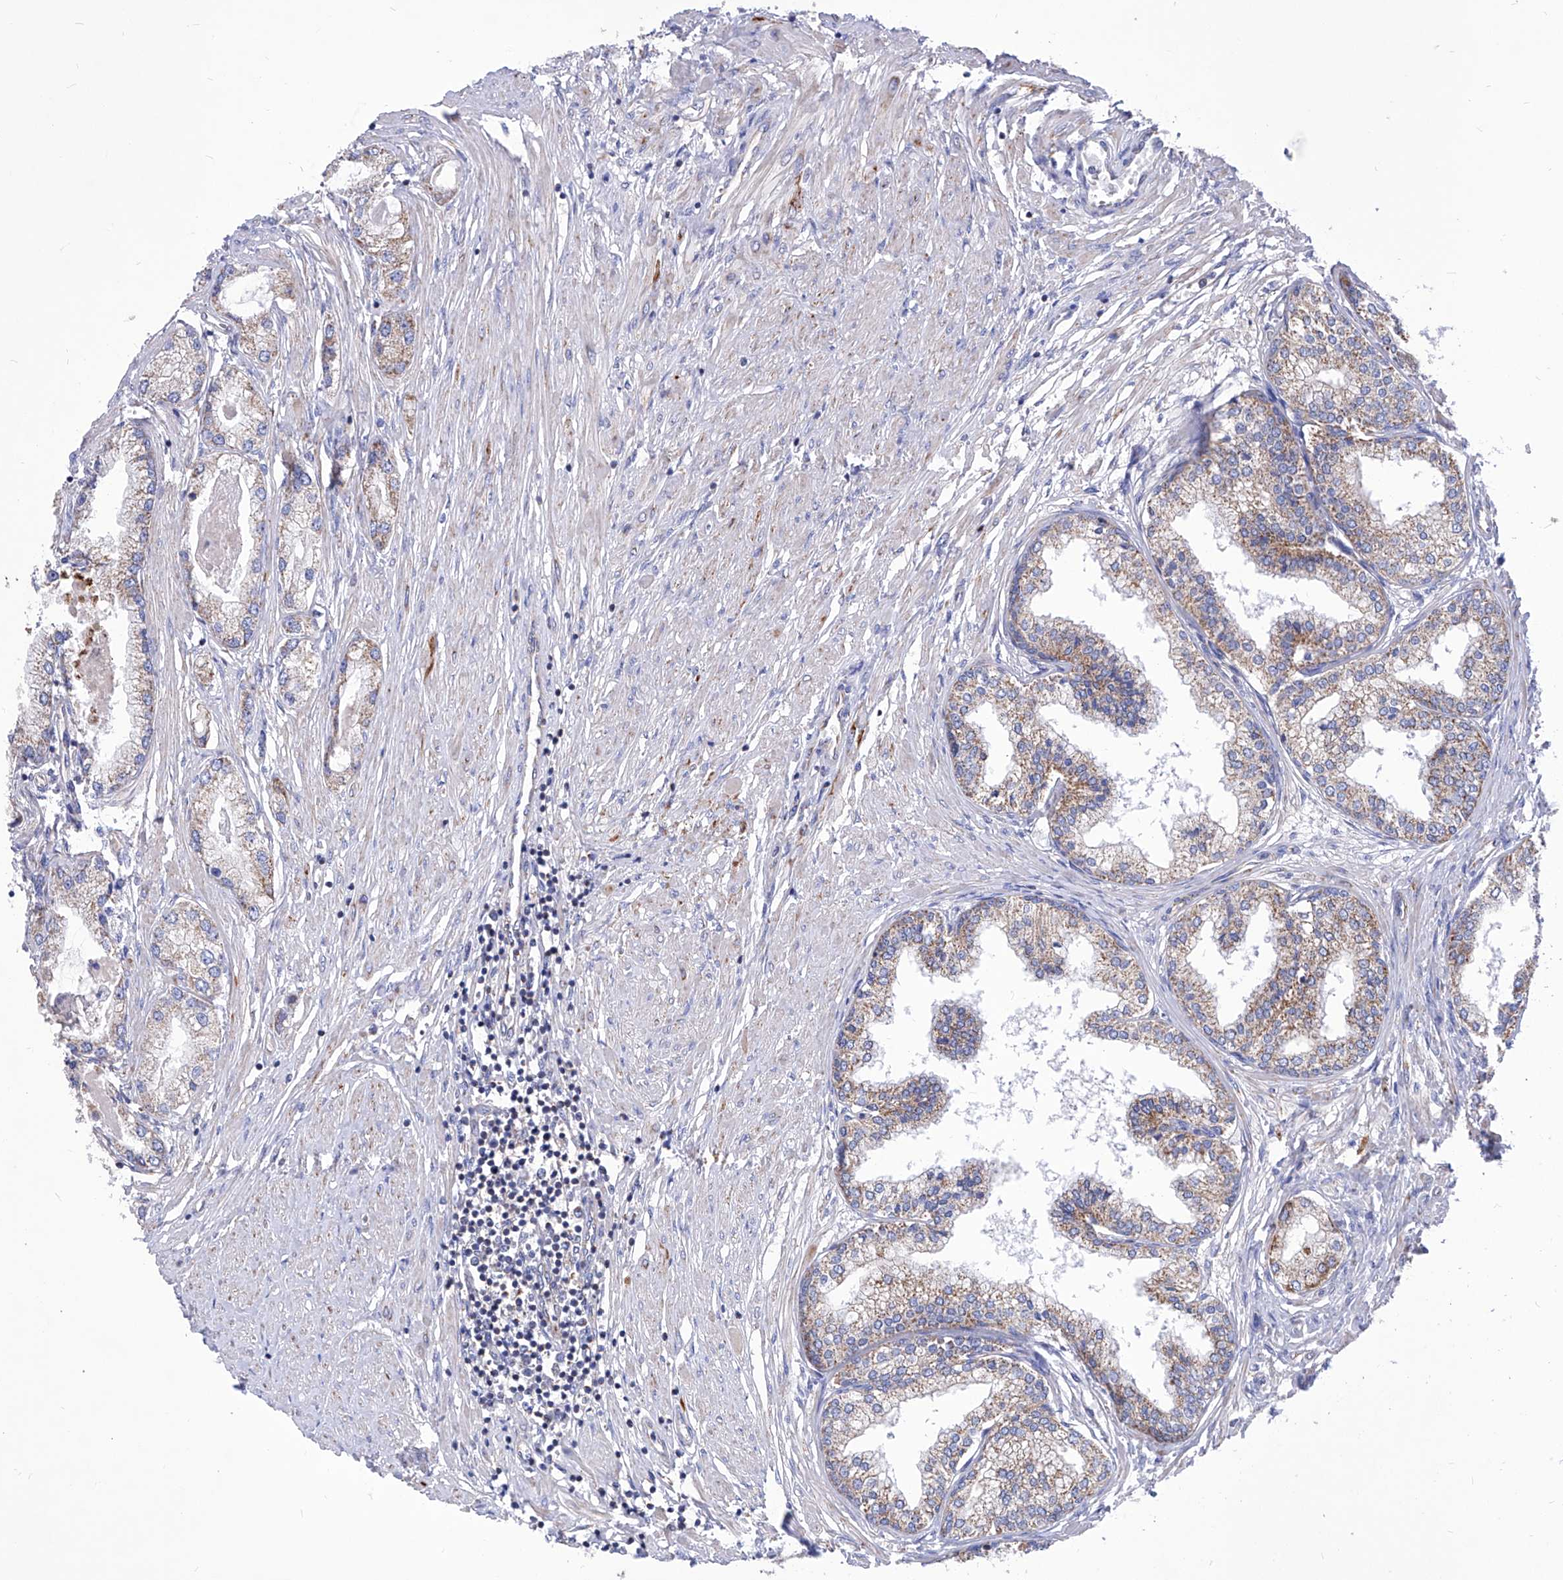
{"staining": {"intensity": "weak", "quantity": ">75%", "location": "cytoplasmic/membranous"}, "tissue": "prostate cancer", "cell_type": "Tumor cells", "image_type": "cancer", "snomed": [{"axis": "morphology", "description": "Adenocarcinoma, Low grade"}, {"axis": "topography", "description": "Prostate"}], "caption": "Adenocarcinoma (low-grade) (prostate) stained with a brown dye demonstrates weak cytoplasmic/membranous positive positivity in approximately >75% of tumor cells.", "gene": "HRNR", "patient": {"sex": "male", "age": 62}}